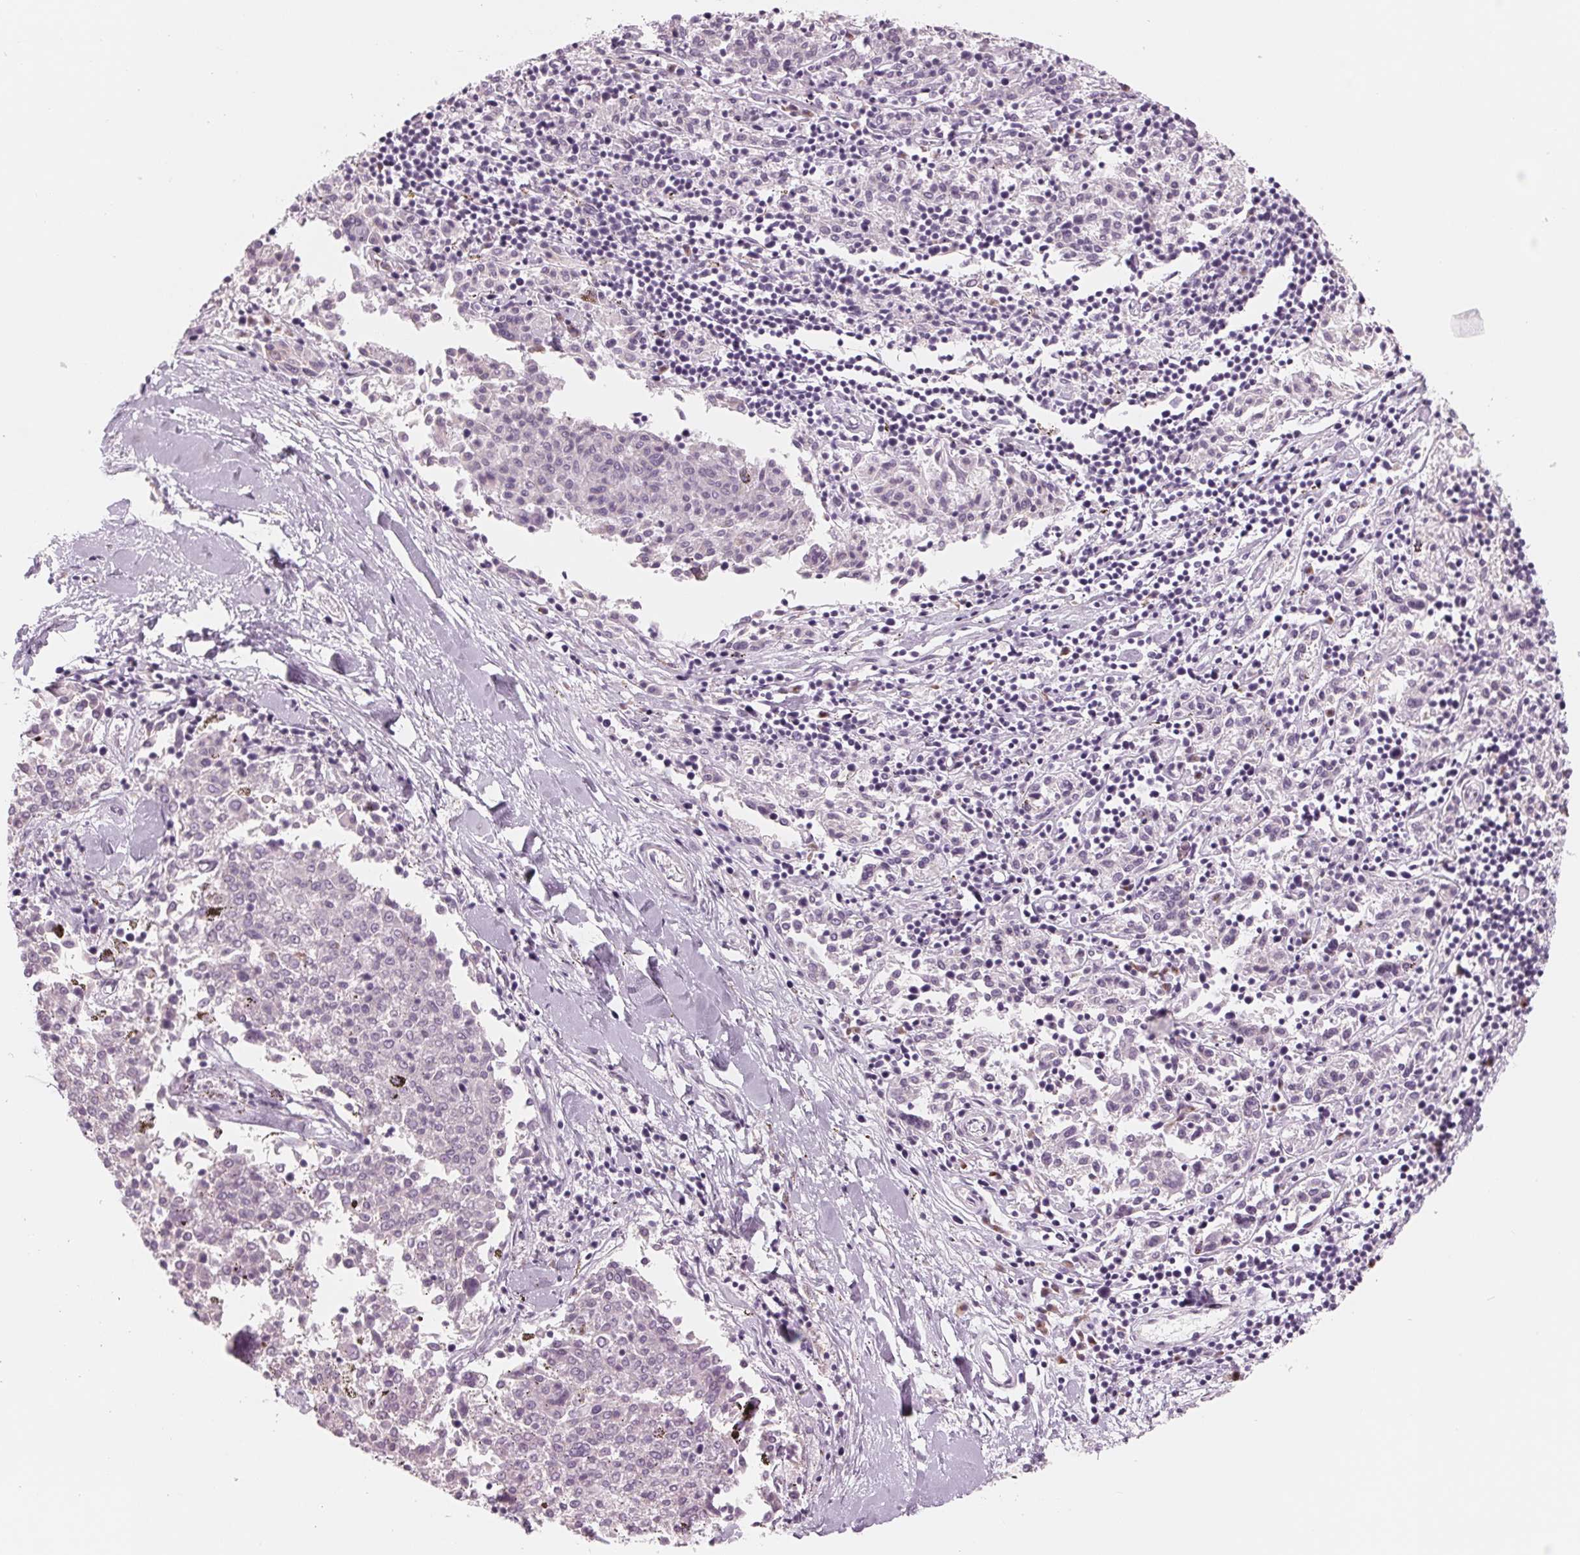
{"staining": {"intensity": "negative", "quantity": "none", "location": "none"}, "tissue": "melanoma", "cell_type": "Tumor cells", "image_type": "cancer", "snomed": [{"axis": "morphology", "description": "Malignant melanoma, NOS"}, {"axis": "topography", "description": "Skin"}], "caption": "The immunohistochemistry photomicrograph has no significant staining in tumor cells of melanoma tissue.", "gene": "IL9R", "patient": {"sex": "female", "age": 72}}